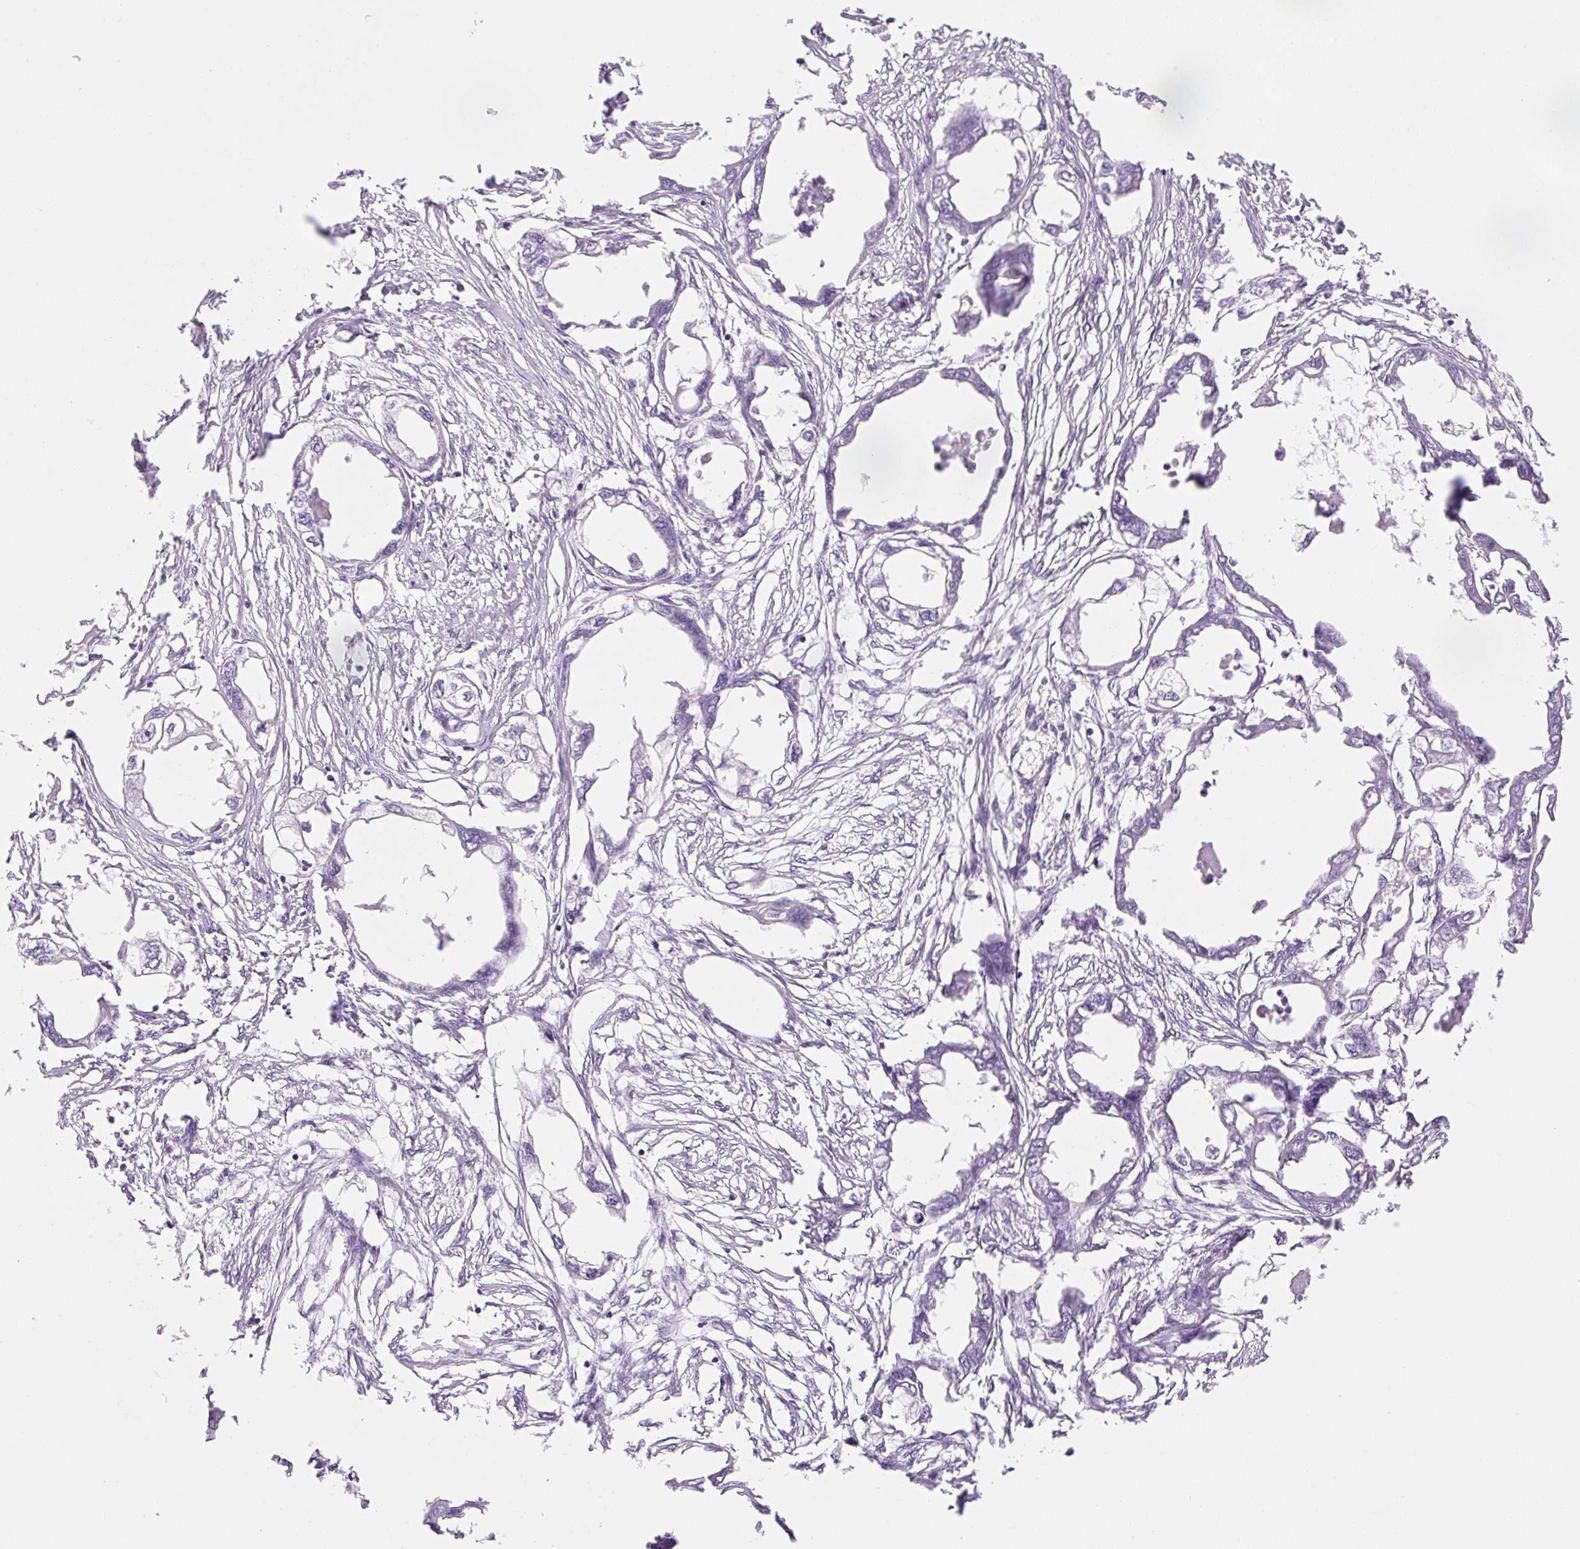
{"staining": {"intensity": "negative", "quantity": "none", "location": "none"}, "tissue": "endometrial cancer", "cell_type": "Tumor cells", "image_type": "cancer", "snomed": [{"axis": "morphology", "description": "Adenocarcinoma, NOS"}, {"axis": "morphology", "description": "Adenocarcinoma, metastatic, NOS"}, {"axis": "topography", "description": "Adipose tissue"}, {"axis": "topography", "description": "Endometrium"}], "caption": "Histopathology image shows no significant protein staining in tumor cells of endometrial metastatic adenocarcinoma.", "gene": "SYNE3", "patient": {"sex": "female", "age": 67}}